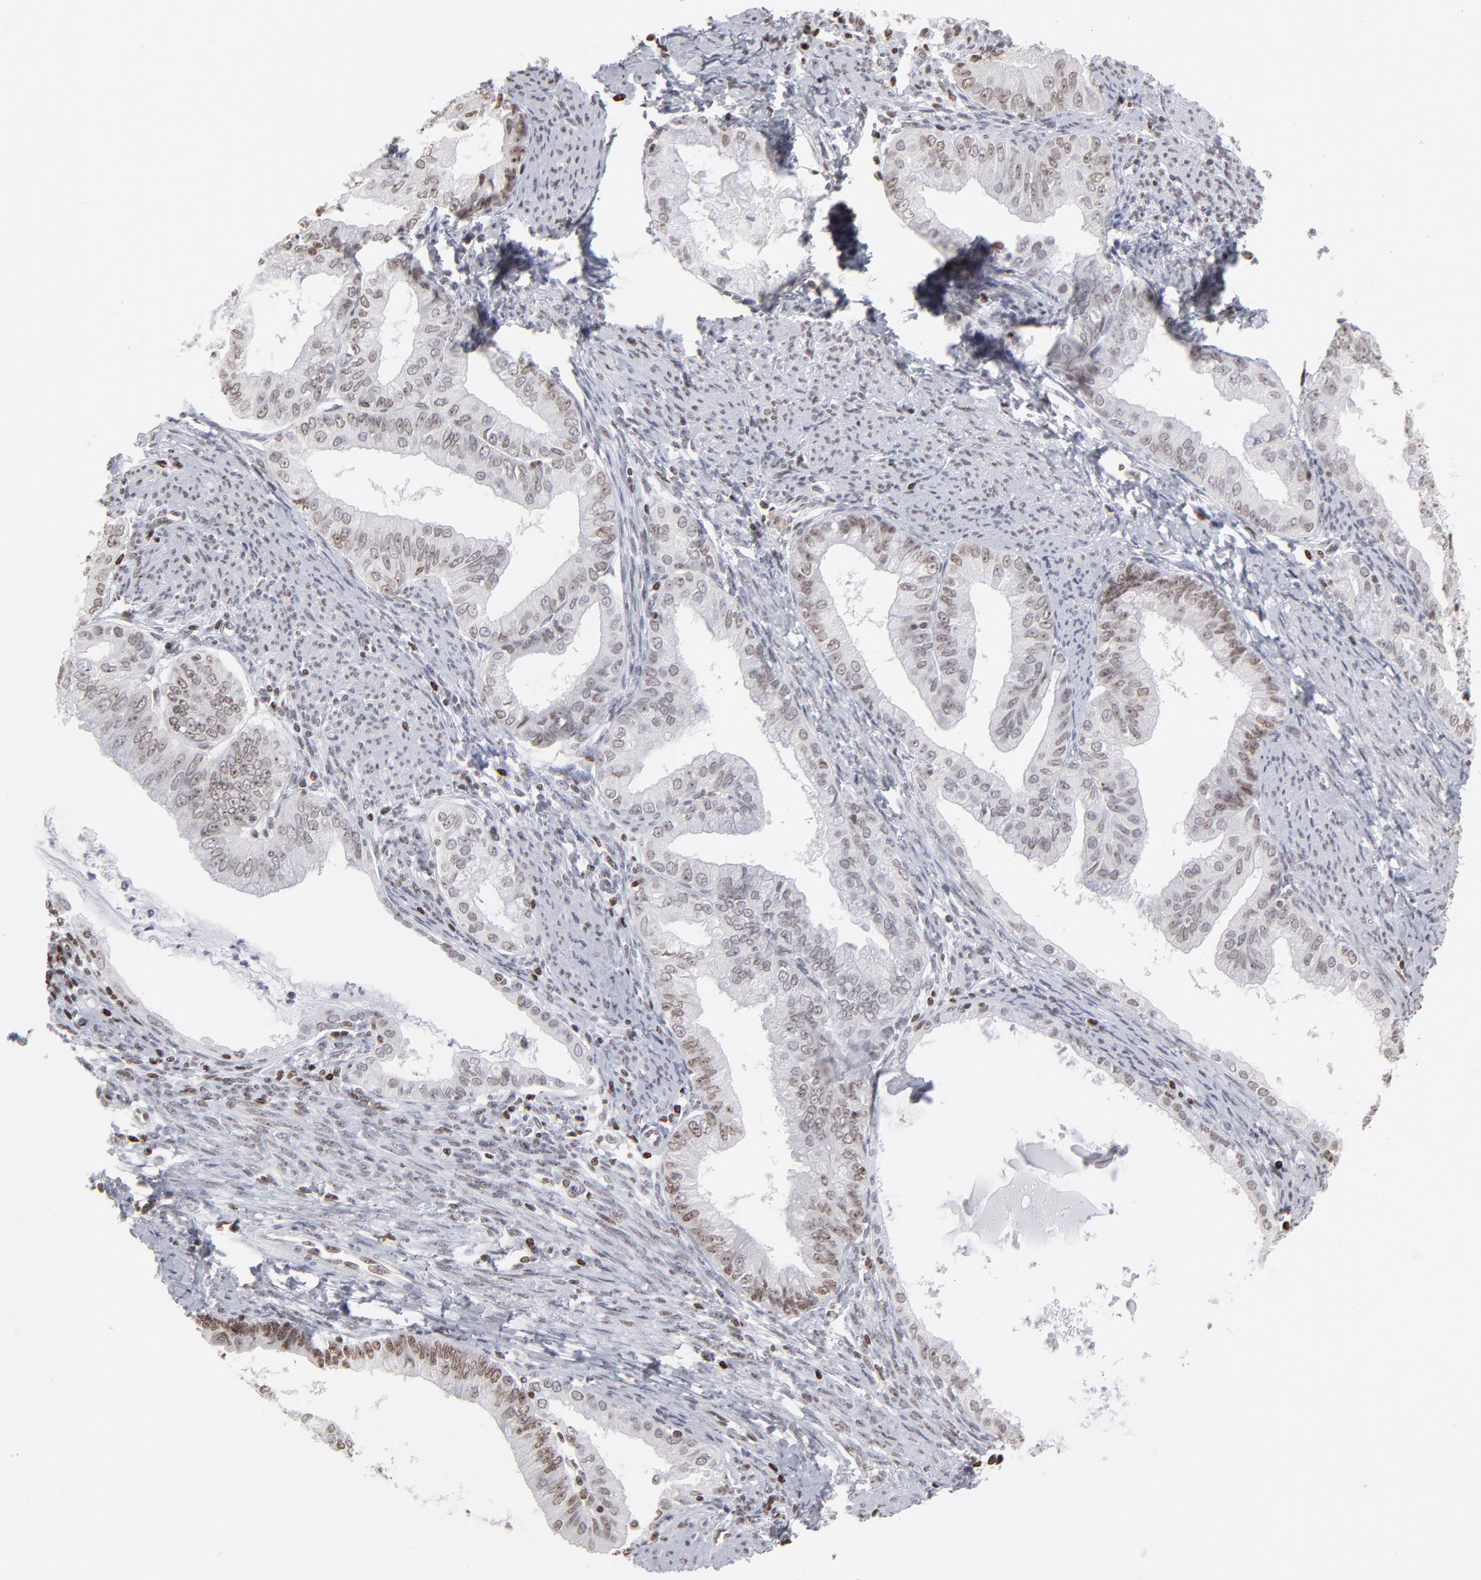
{"staining": {"intensity": "weak", "quantity": "25%-75%", "location": "nuclear"}, "tissue": "endometrial cancer", "cell_type": "Tumor cells", "image_type": "cancer", "snomed": [{"axis": "morphology", "description": "Adenocarcinoma, NOS"}, {"axis": "topography", "description": "Endometrium"}], "caption": "Immunohistochemical staining of adenocarcinoma (endometrial) demonstrates weak nuclear protein staining in approximately 25%-75% of tumor cells.", "gene": "PARP1", "patient": {"sex": "female", "age": 76}}